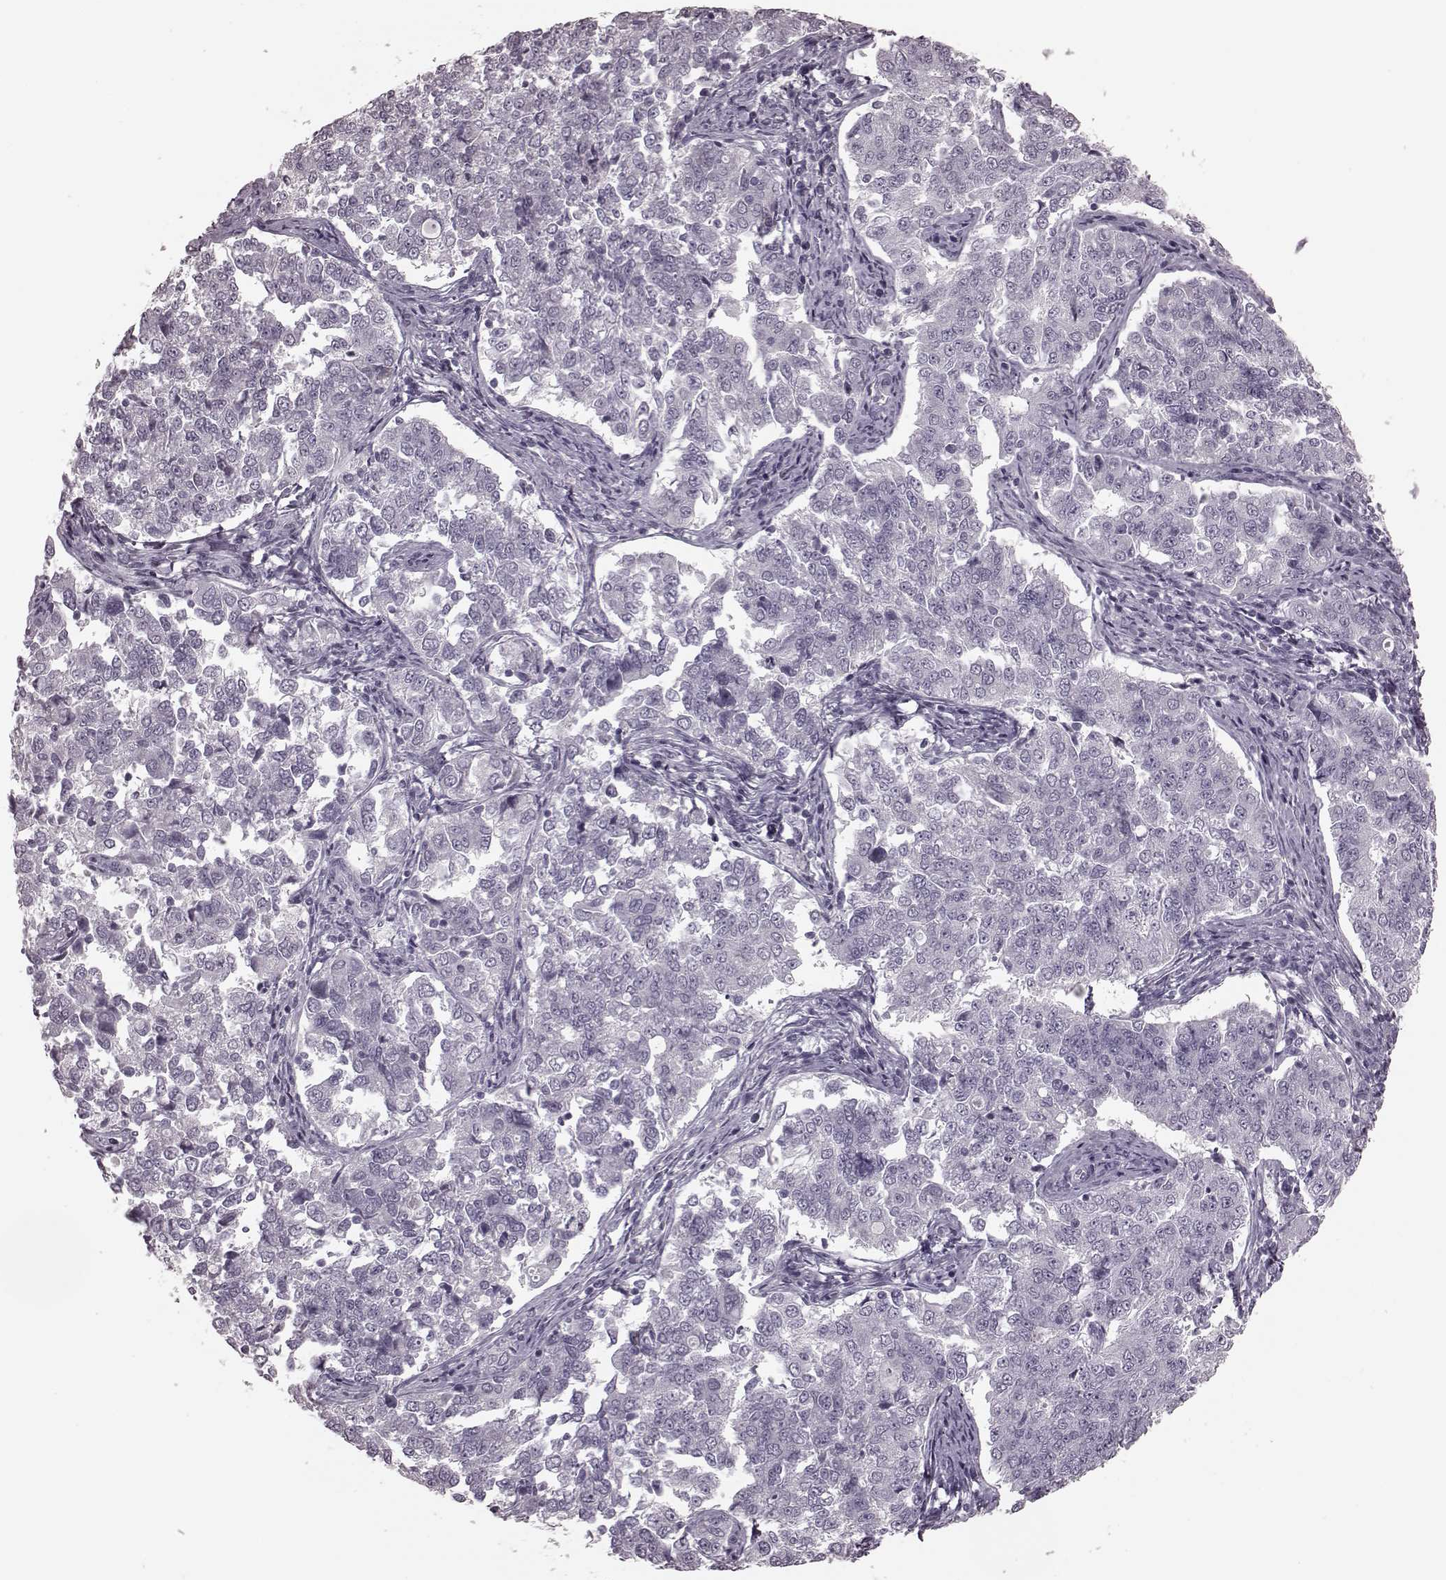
{"staining": {"intensity": "negative", "quantity": "none", "location": "none"}, "tissue": "endometrial cancer", "cell_type": "Tumor cells", "image_type": "cancer", "snomed": [{"axis": "morphology", "description": "Adenocarcinoma, NOS"}, {"axis": "topography", "description": "Endometrium"}], "caption": "The image reveals no significant expression in tumor cells of endometrial cancer (adenocarcinoma).", "gene": "TRPM1", "patient": {"sex": "female", "age": 43}}